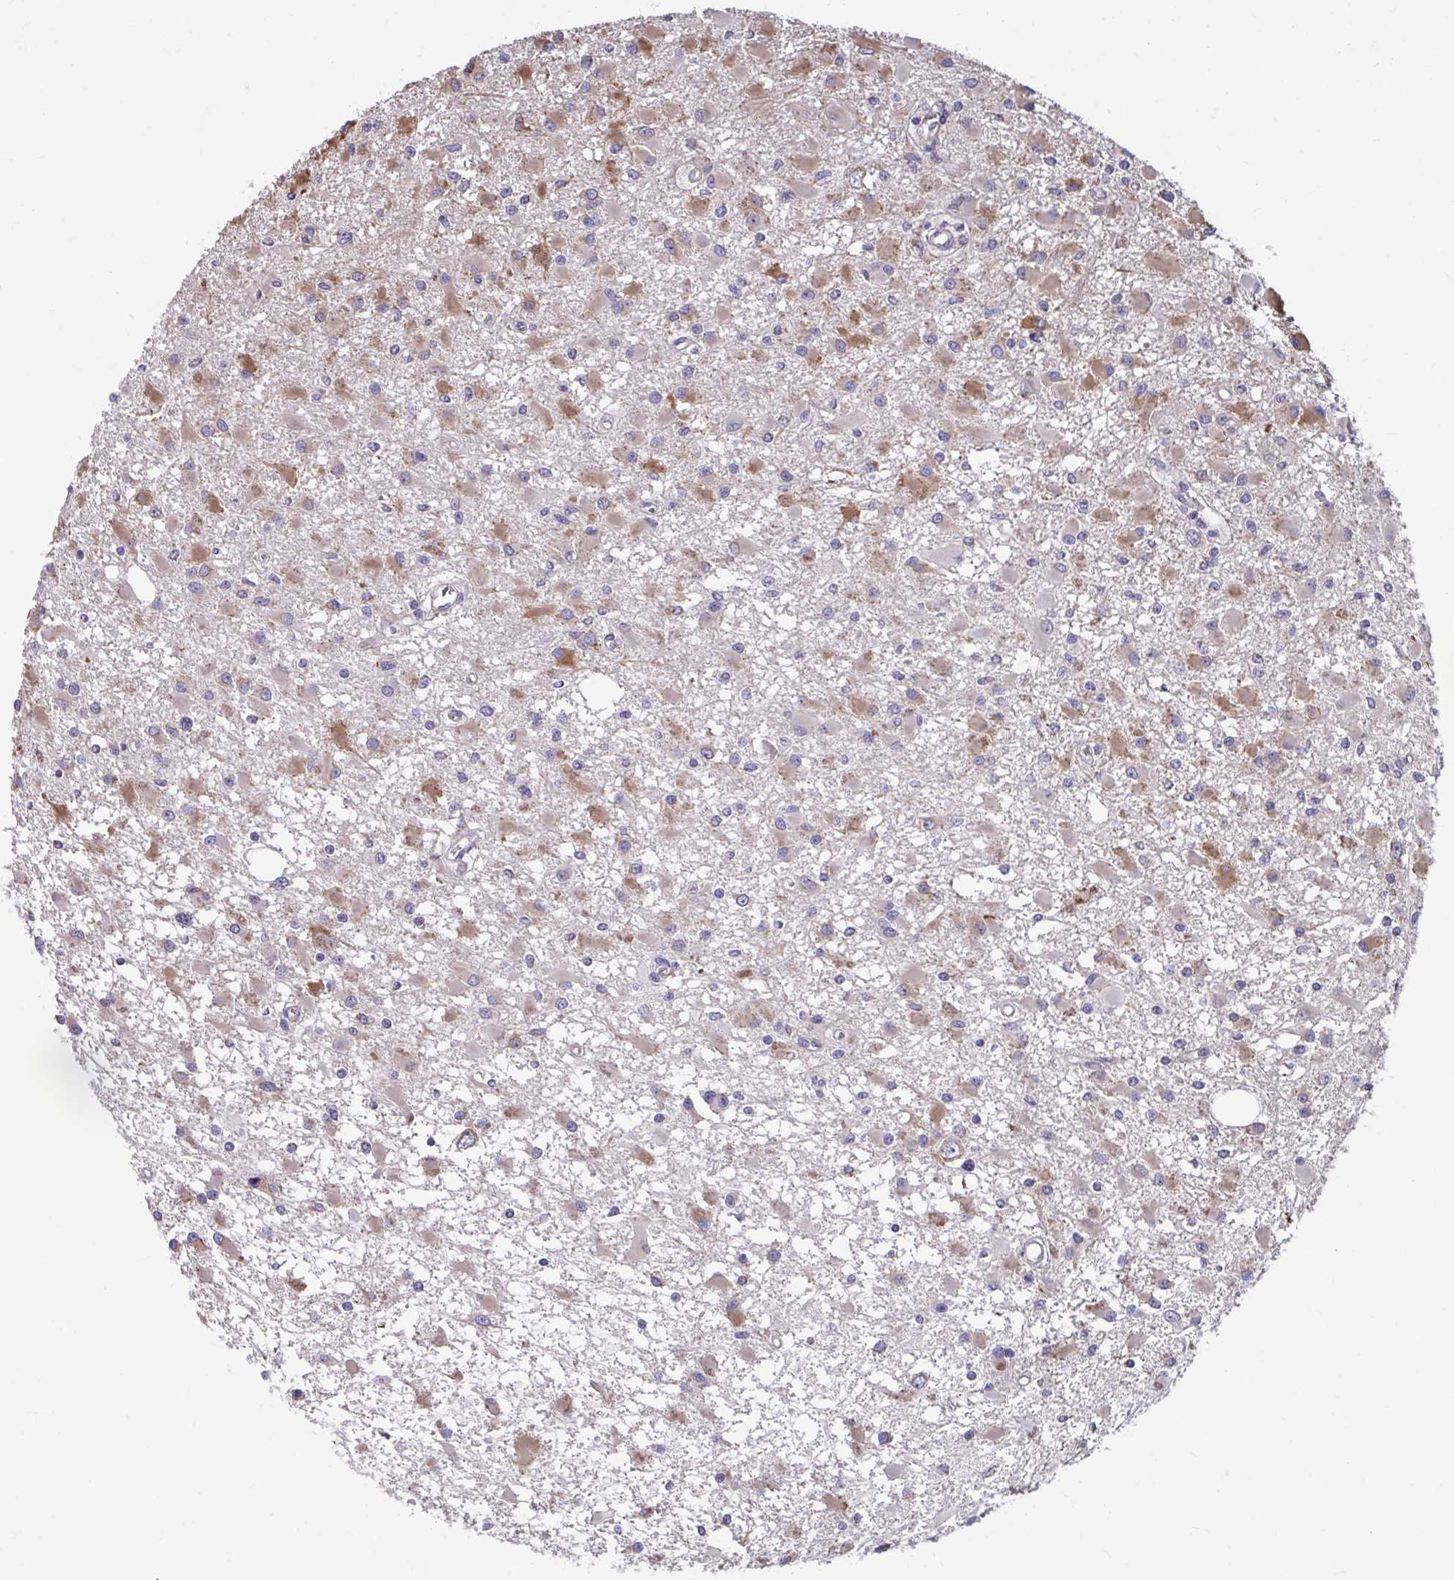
{"staining": {"intensity": "moderate", "quantity": "25%-75%", "location": "cytoplasmic/membranous"}, "tissue": "glioma", "cell_type": "Tumor cells", "image_type": "cancer", "snomed": [{"axis": "morphology", "description": "Glioma, malignant, High grade"}, {"axis": "topography", "description": "Brain"}], "caption": "Protein expression analysis of glioma demonstrates moderate cytoplasmic/membranous positivity in about 25%-75% of tumor cells.", "gene": "LINGO4", "patient": {"sex": "male", "age": 54}}